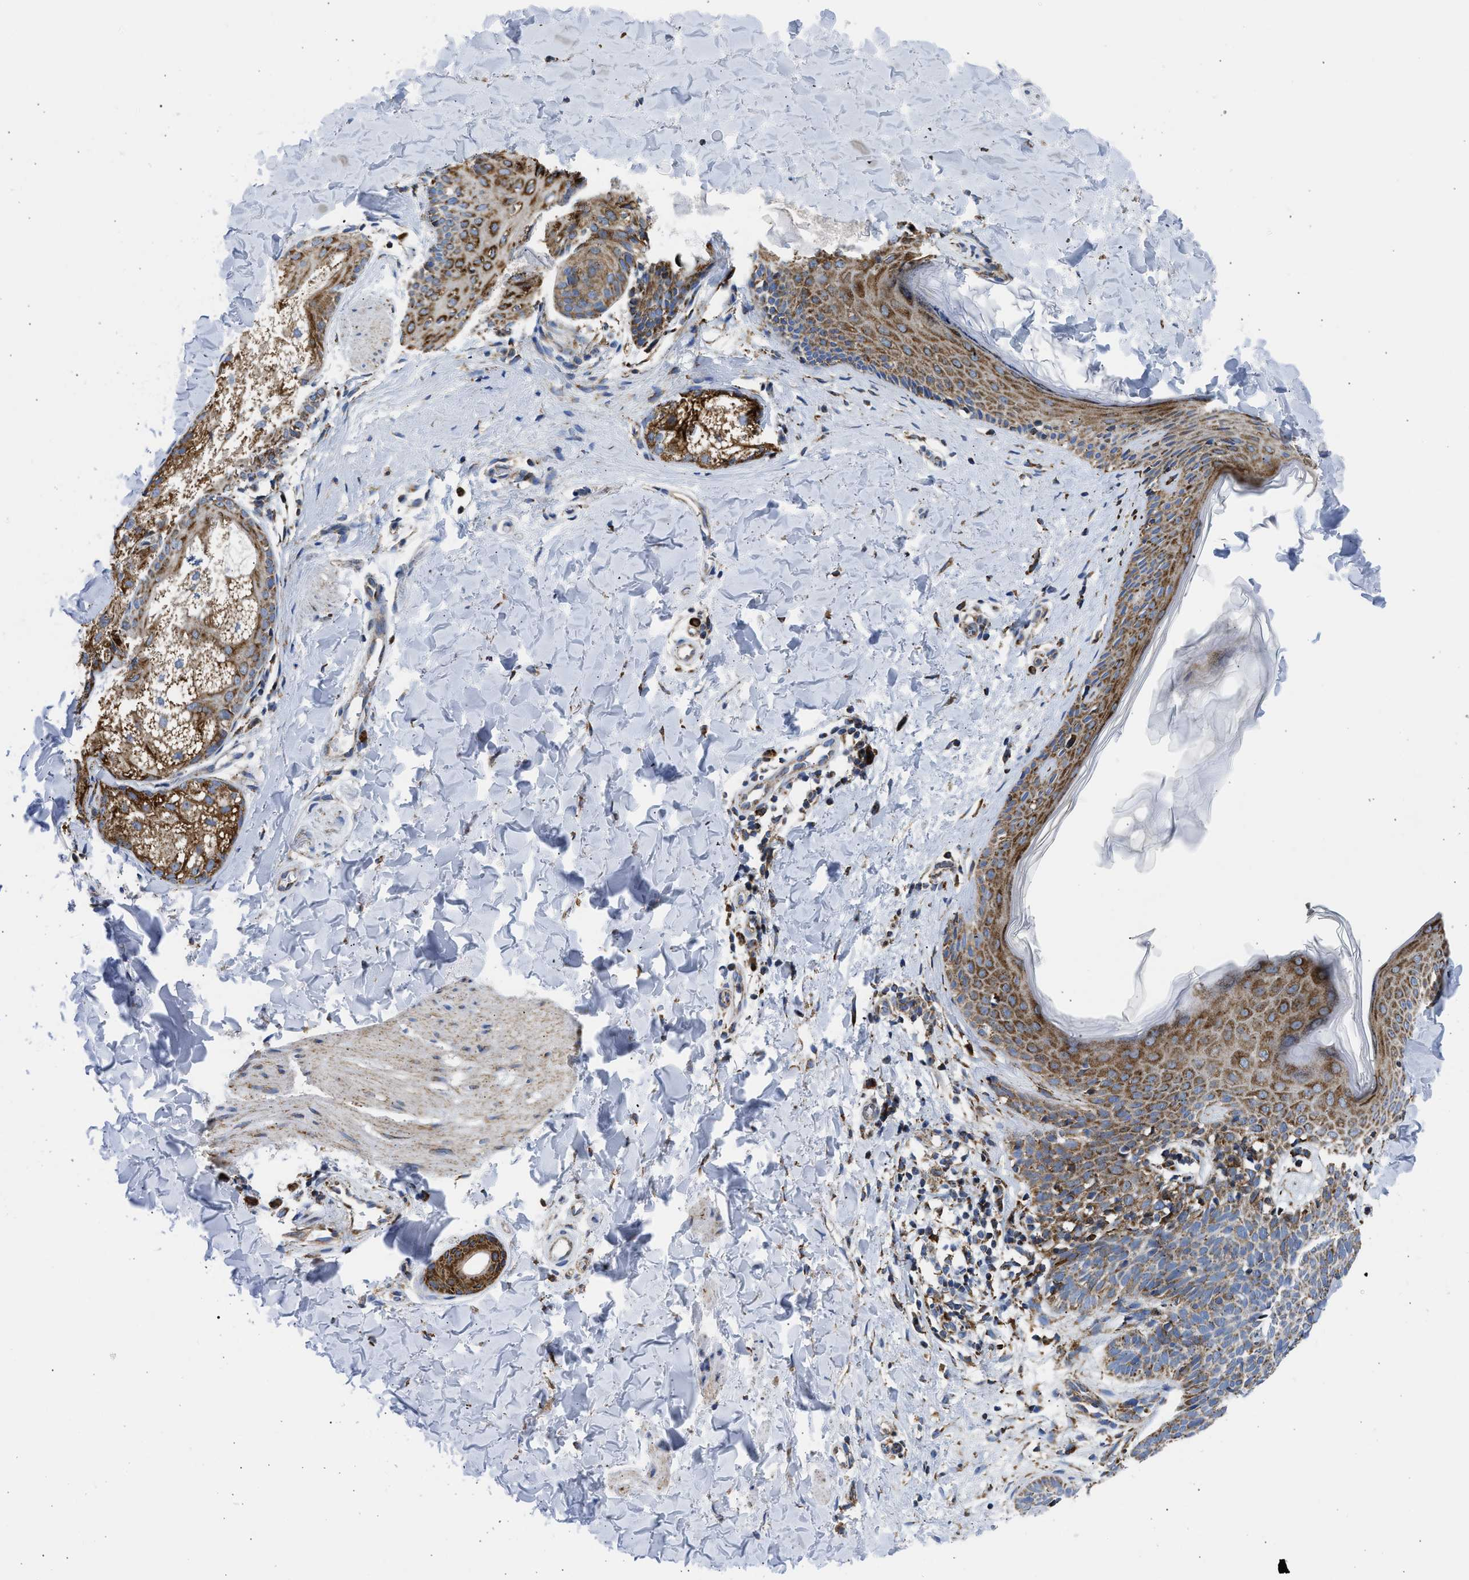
{"staining": {"intensity": "moderate", "quantity": ">75%", "location": "cytoplasmic/membranous"}, "tissue": "skin cancer", "cell_type": "Tumor cells", "image_type": "cancer", "snomed": [{"axis": "morphology", "description": "Basal cell carcinoma"}, {"axis": "topography", "description": "Skin"}], "caption": "Protein expression analysis of skin cancer reveals moderate cytoplasmic/membranous staining in about >75% of tumor cells.", "gene": "CYCS", "patient": {"sex": "male", "age": 60}}